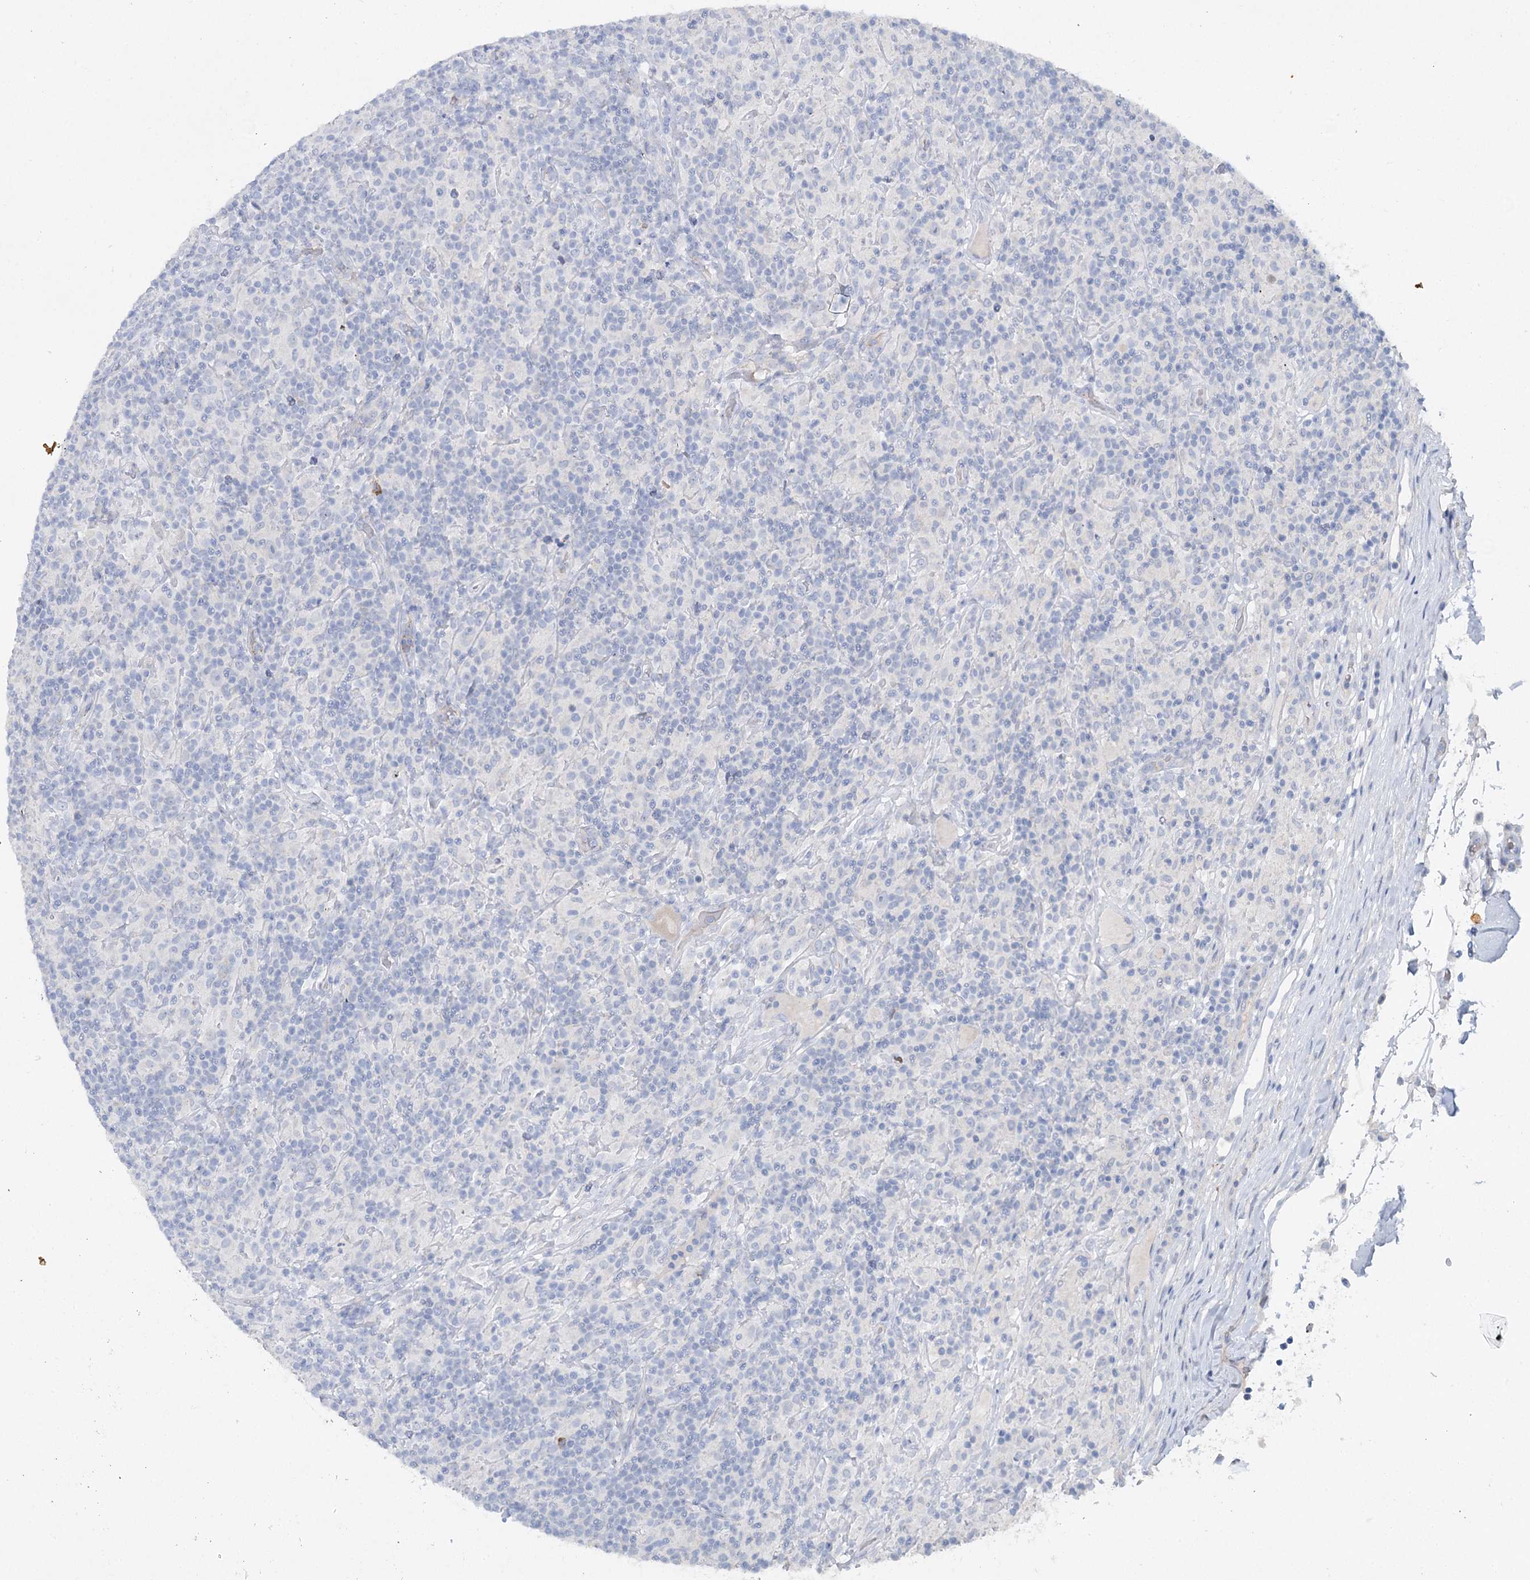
{"staining": {"intensity": "negative", "quantity": "none", "location": "none"}, "tissue": "lymphoma", "cell_type": "Tumor cells", "image_type": "cancer", "snomed": [{"axis": "morphology", "description": "Hodgkin's disease, NOS"}, {"axis": "topography", "description": "Lymph node"}], "caption": "There is no significant positivity in tumor cells of Hodgkin's disease. Brightfield microscopy of IHC stained with DAB (3,3'-diaminobenzidine) (brown) and hematoxylin (blue), captured at high magnification.", "gene": "RFX6", "patient": {"sex": "male", "age": 70}}